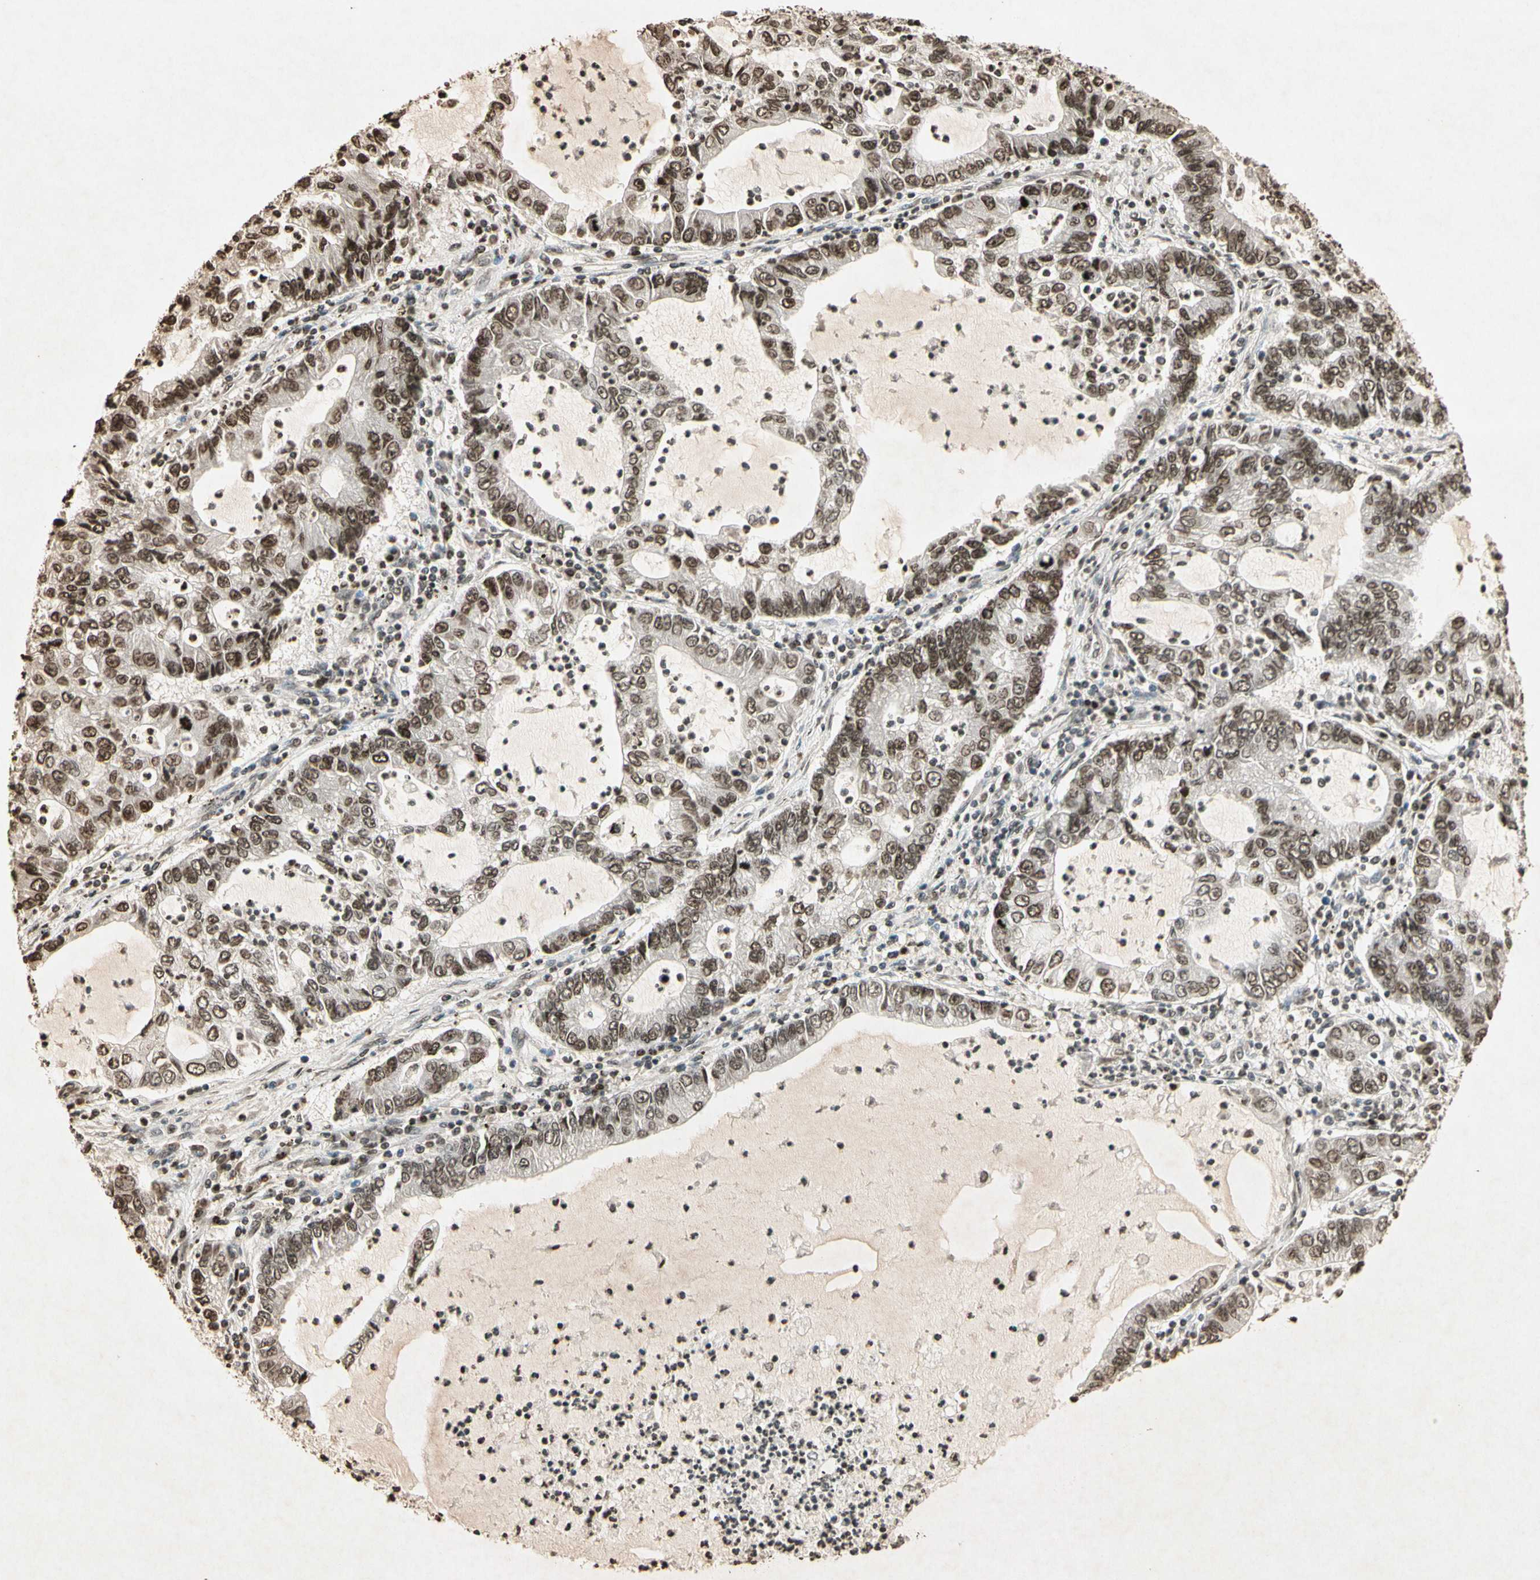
{"staining": {"intensity": "weak", "quantity": "25%-75%", "location": "nuclear"}, "tissue": "lung cancer", "cell_type": "Tumor cells", "image_type": "cancer", "snomed": [{"axis": "morphology", "description": "Adenocarcinoma, NOS"}, {"axis": "topography", "description": "Lung"}], "caption": "This histopathology image demonstrates immunohistochemistry staining of adenocarcinoma (lung), with low weak nuclear expression in approximately 25%-75% of tumor cells.", "gene": "TOP1", "patient": {"sex": "female", "age": 51}}